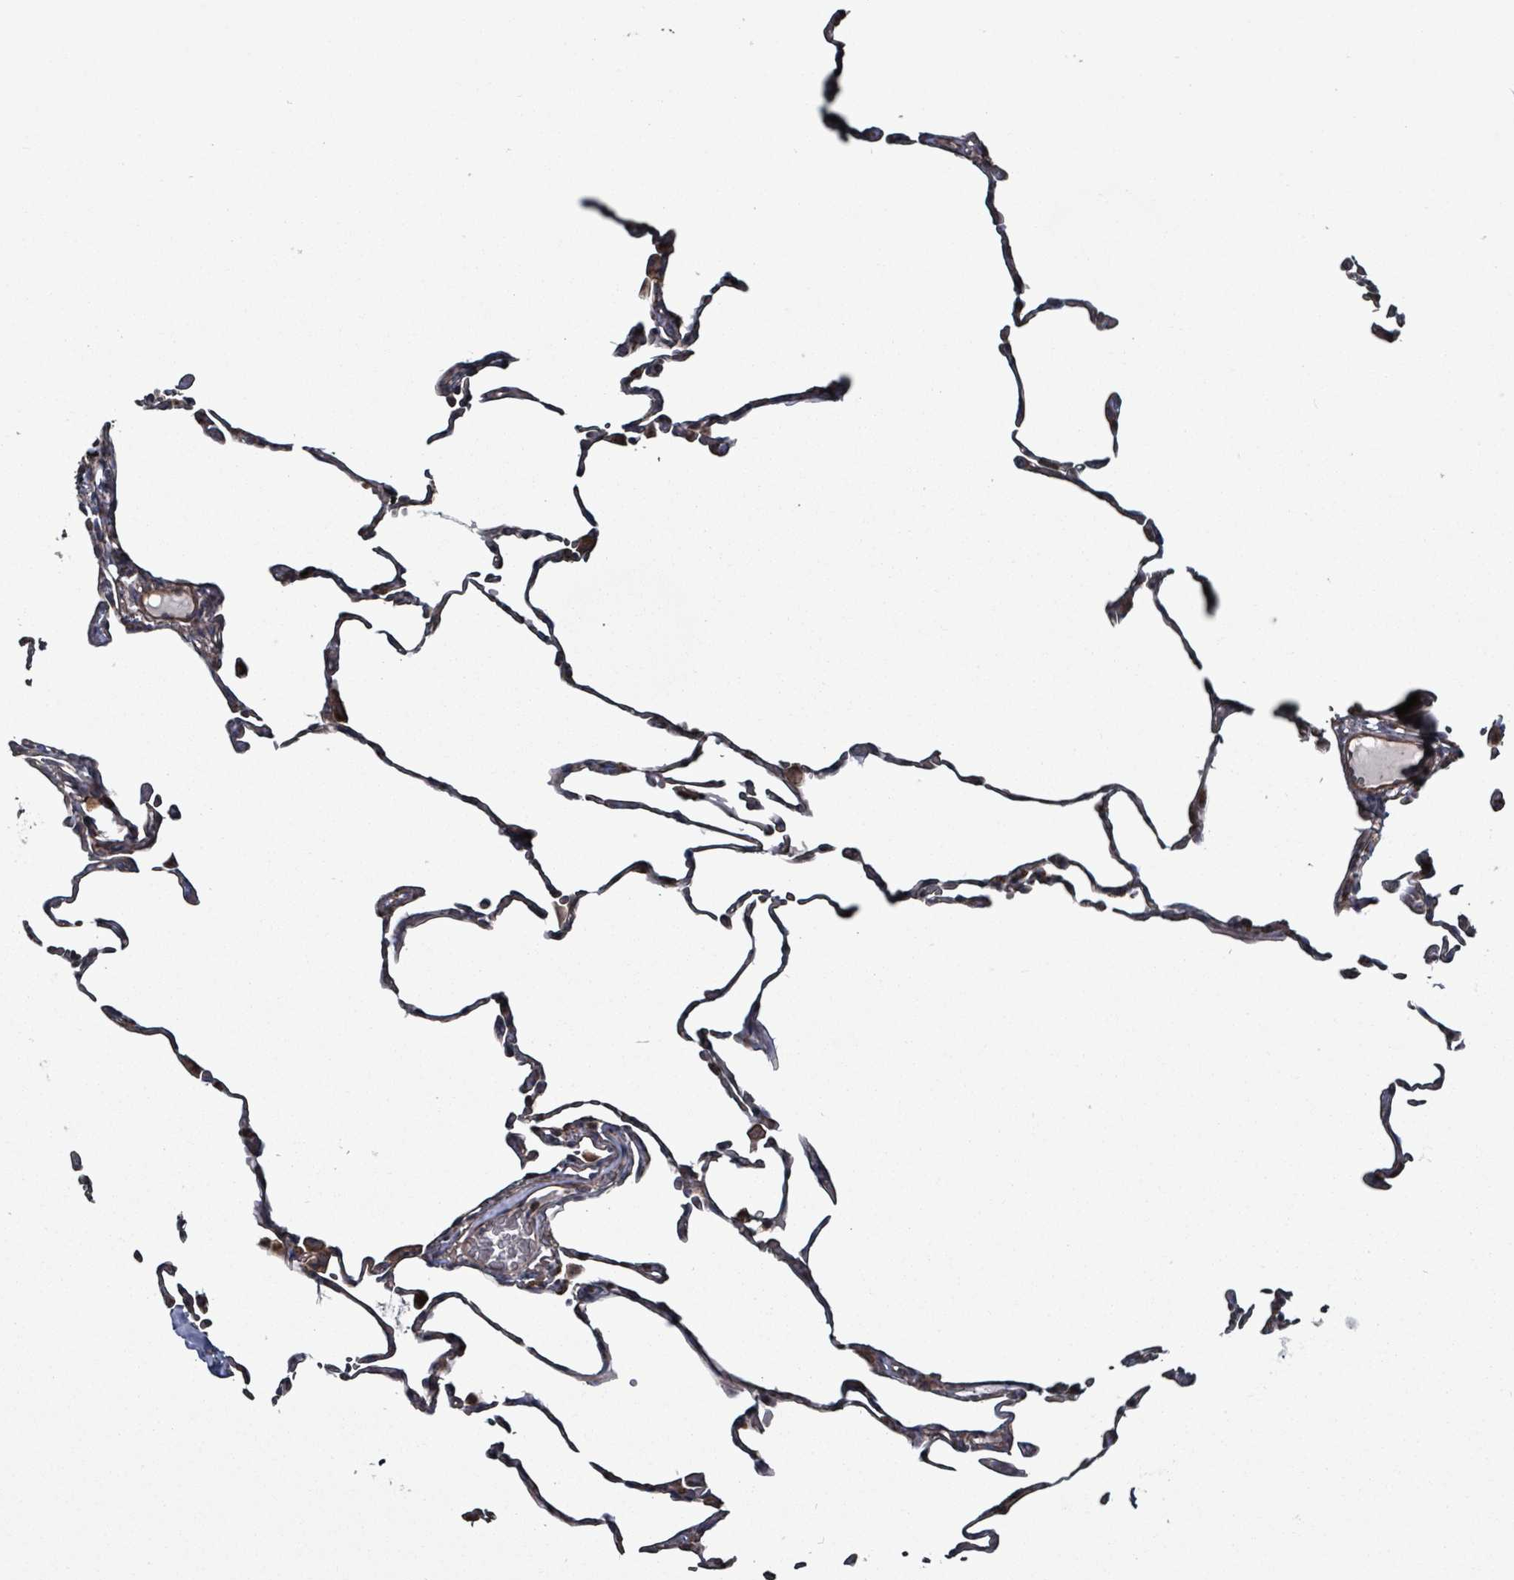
{"staining": {"intensity": "moderate", "quantity": "25%-75%", "location": "cytoplasmic/membranous"}, "tissue": "lung", "cell_type": "Alveolar cells", "image_type": "normal", "snomed": [{"axis": "morphology", "description": "Normal tissue, NOS"}, {"axis": "topography", "description": "Lung"}], "caption": "There is medium levels of moderate cytoplasmic/membranous positivity in alveolar cells of unremarkable lung, as demonstrated by immunohistochemical staining (brown color).", "gene": "MRPL4", "patient": {"sex": "female", "age": 57}}